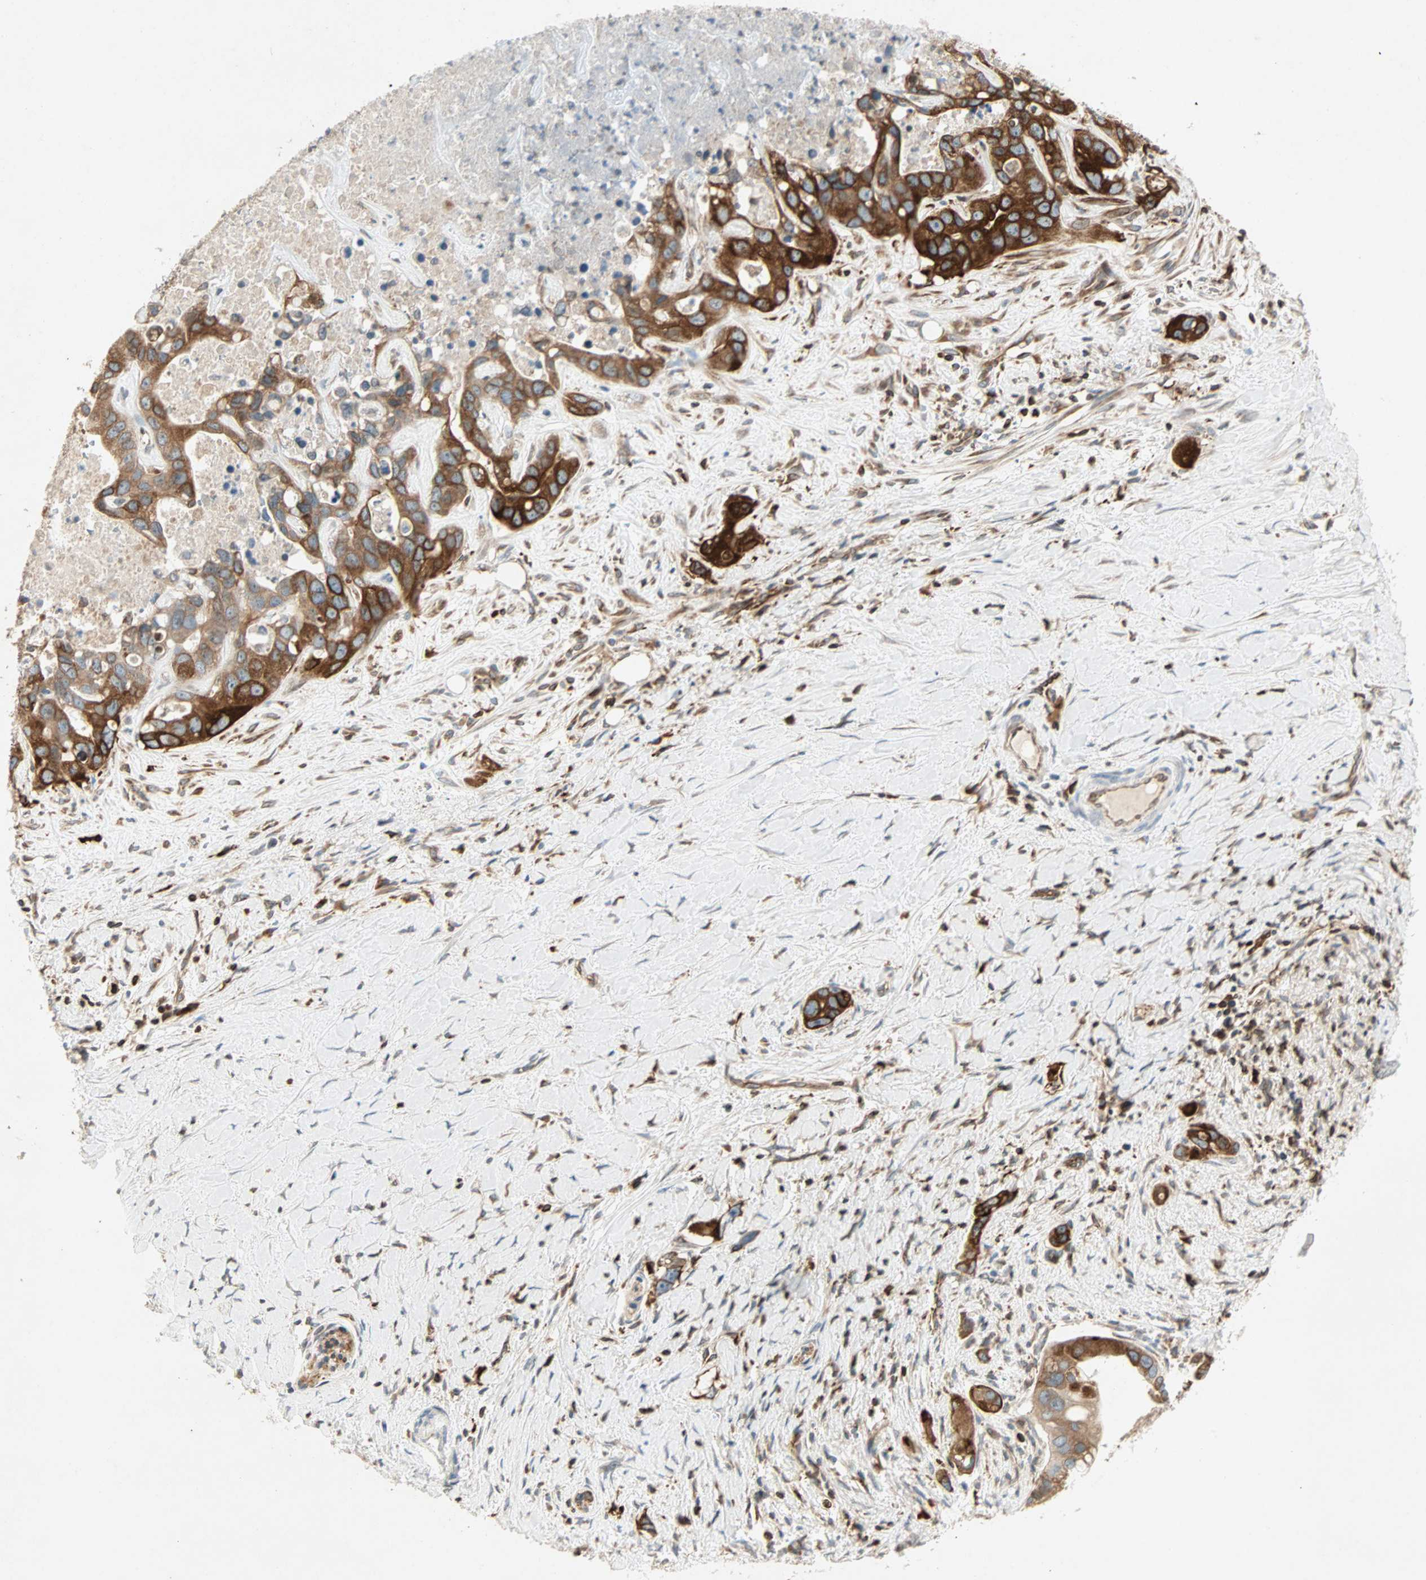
{"staining": {"intensity": "strong", "quantity": ">75%", "location": "cytoplasmic/membranous"}, "tissue": "liver cancer", "cell_type": "Tumor cells", "image_type": "cancer", "snomed": [{"axis": "morphology", "description": "Cholangiocarcinoma"}, {"axis": "topography", "description": "Liver"}], "caption": "Human liver cancer (cholangiocarcinoma) stained for a protein (brown) displays strong cytoplasmic/membranous positive expression in about >75% of tumor cells.", "gene": "TAPBP", "patient": {"sex": "female", "age": 65}}